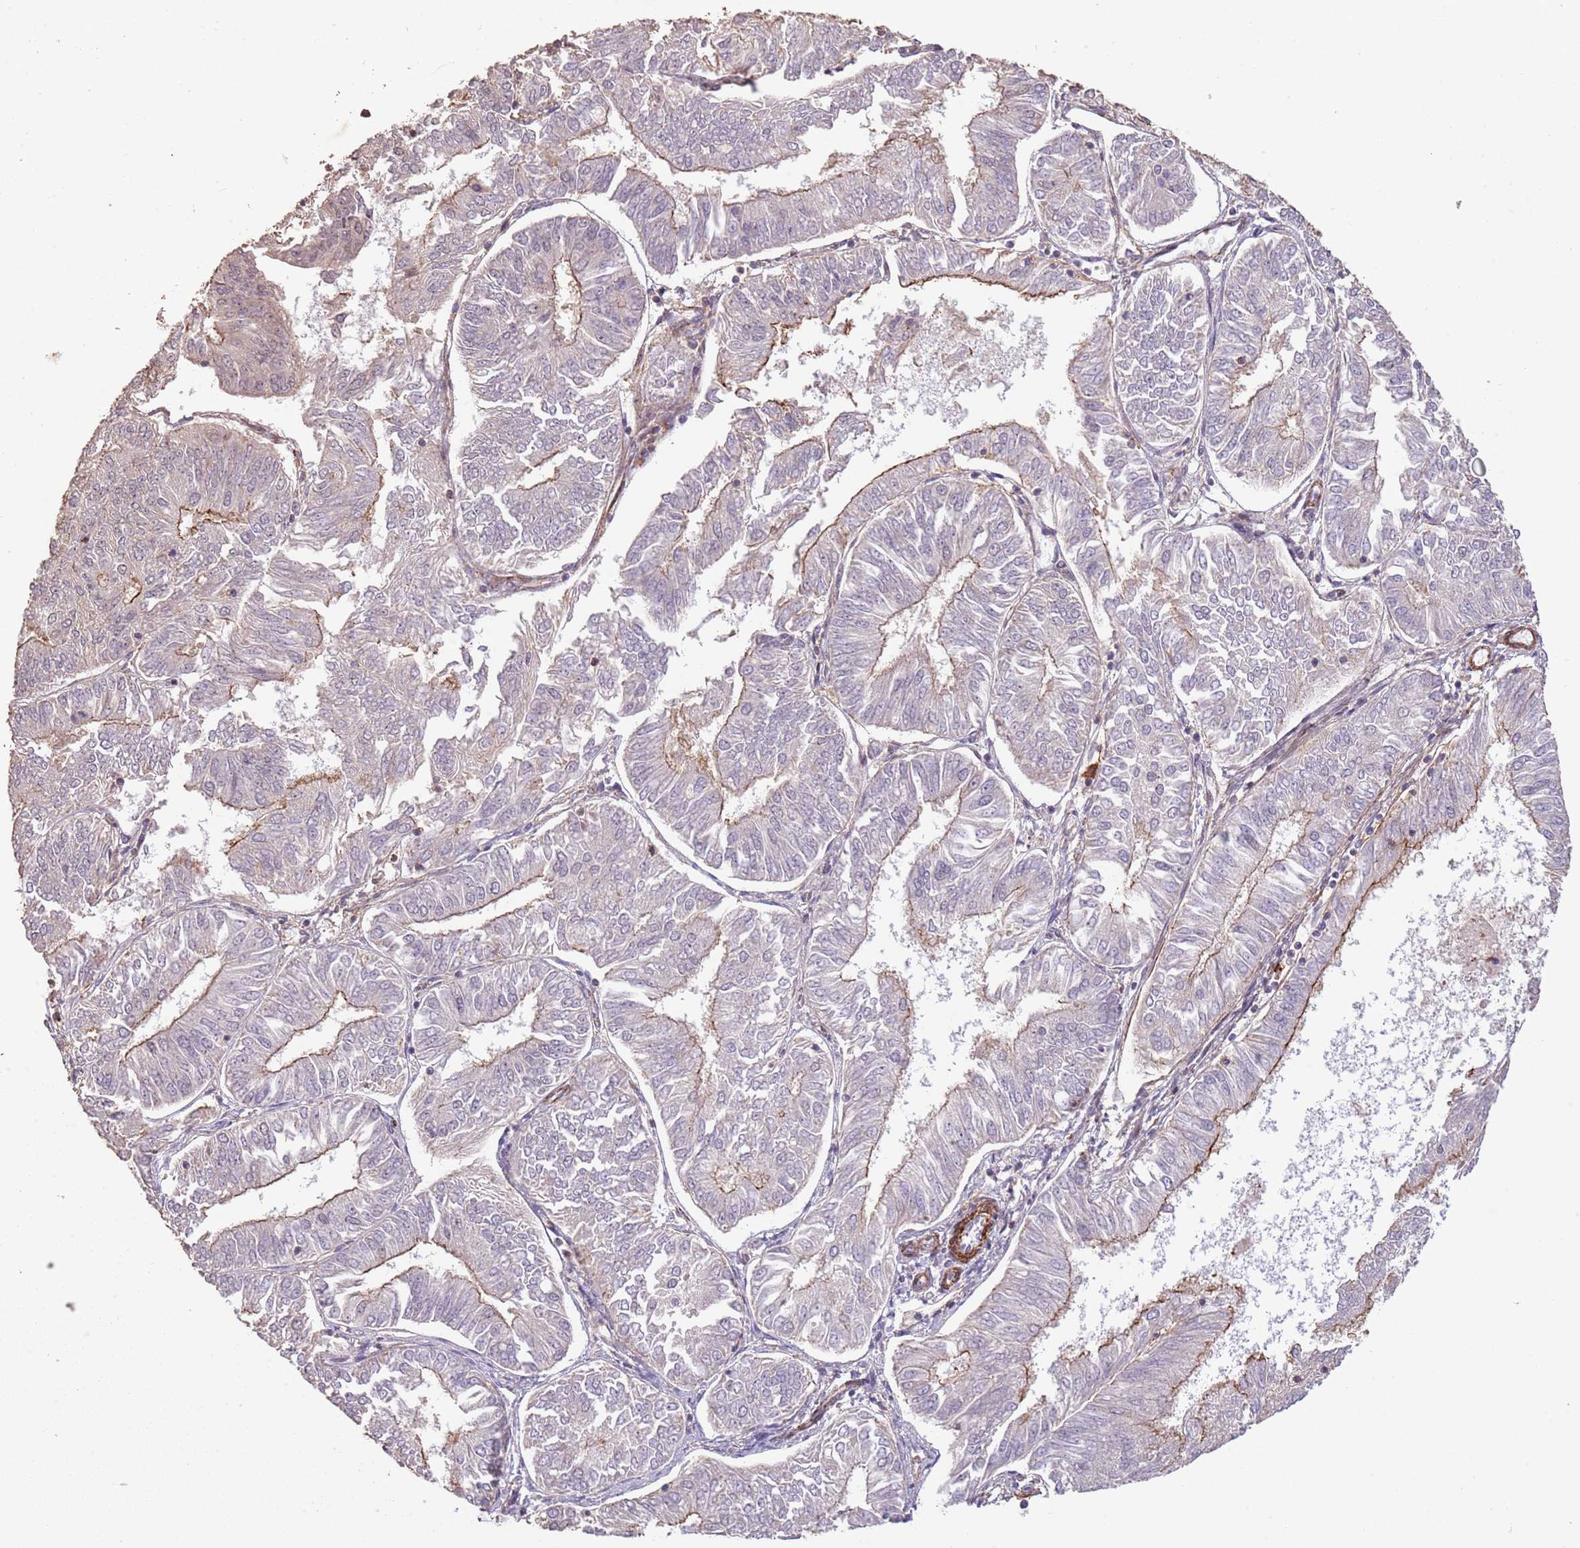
{"staining": {"intensity": "moderate", "quantity": "25%-75%", "location": "cytoplasmic/membranous"}, "tissue": "endometrial cancer", "cell_type": "Tumor cells", "image_type": "cancer", "snomed": [{"axis": "morphology", "description": "Adenocarcinoma, NOS"}, {"axis": "topography", "description": "Endometrium"}], "caption": "Endometrial cancer stained with DAB (3,3'-diaminobenzidine) immunohistochemistry (IHC) exhibits medium levels of moderate cytoplasmic/membranous staining in about 25%-75% of tumor cells. (Stains: DAB in brown, nuclei in blue, Microscopy: brightfield microscopy at high magnification).", "gene": "ADTRP", "patient": {"sex": "female", "age": 58}}